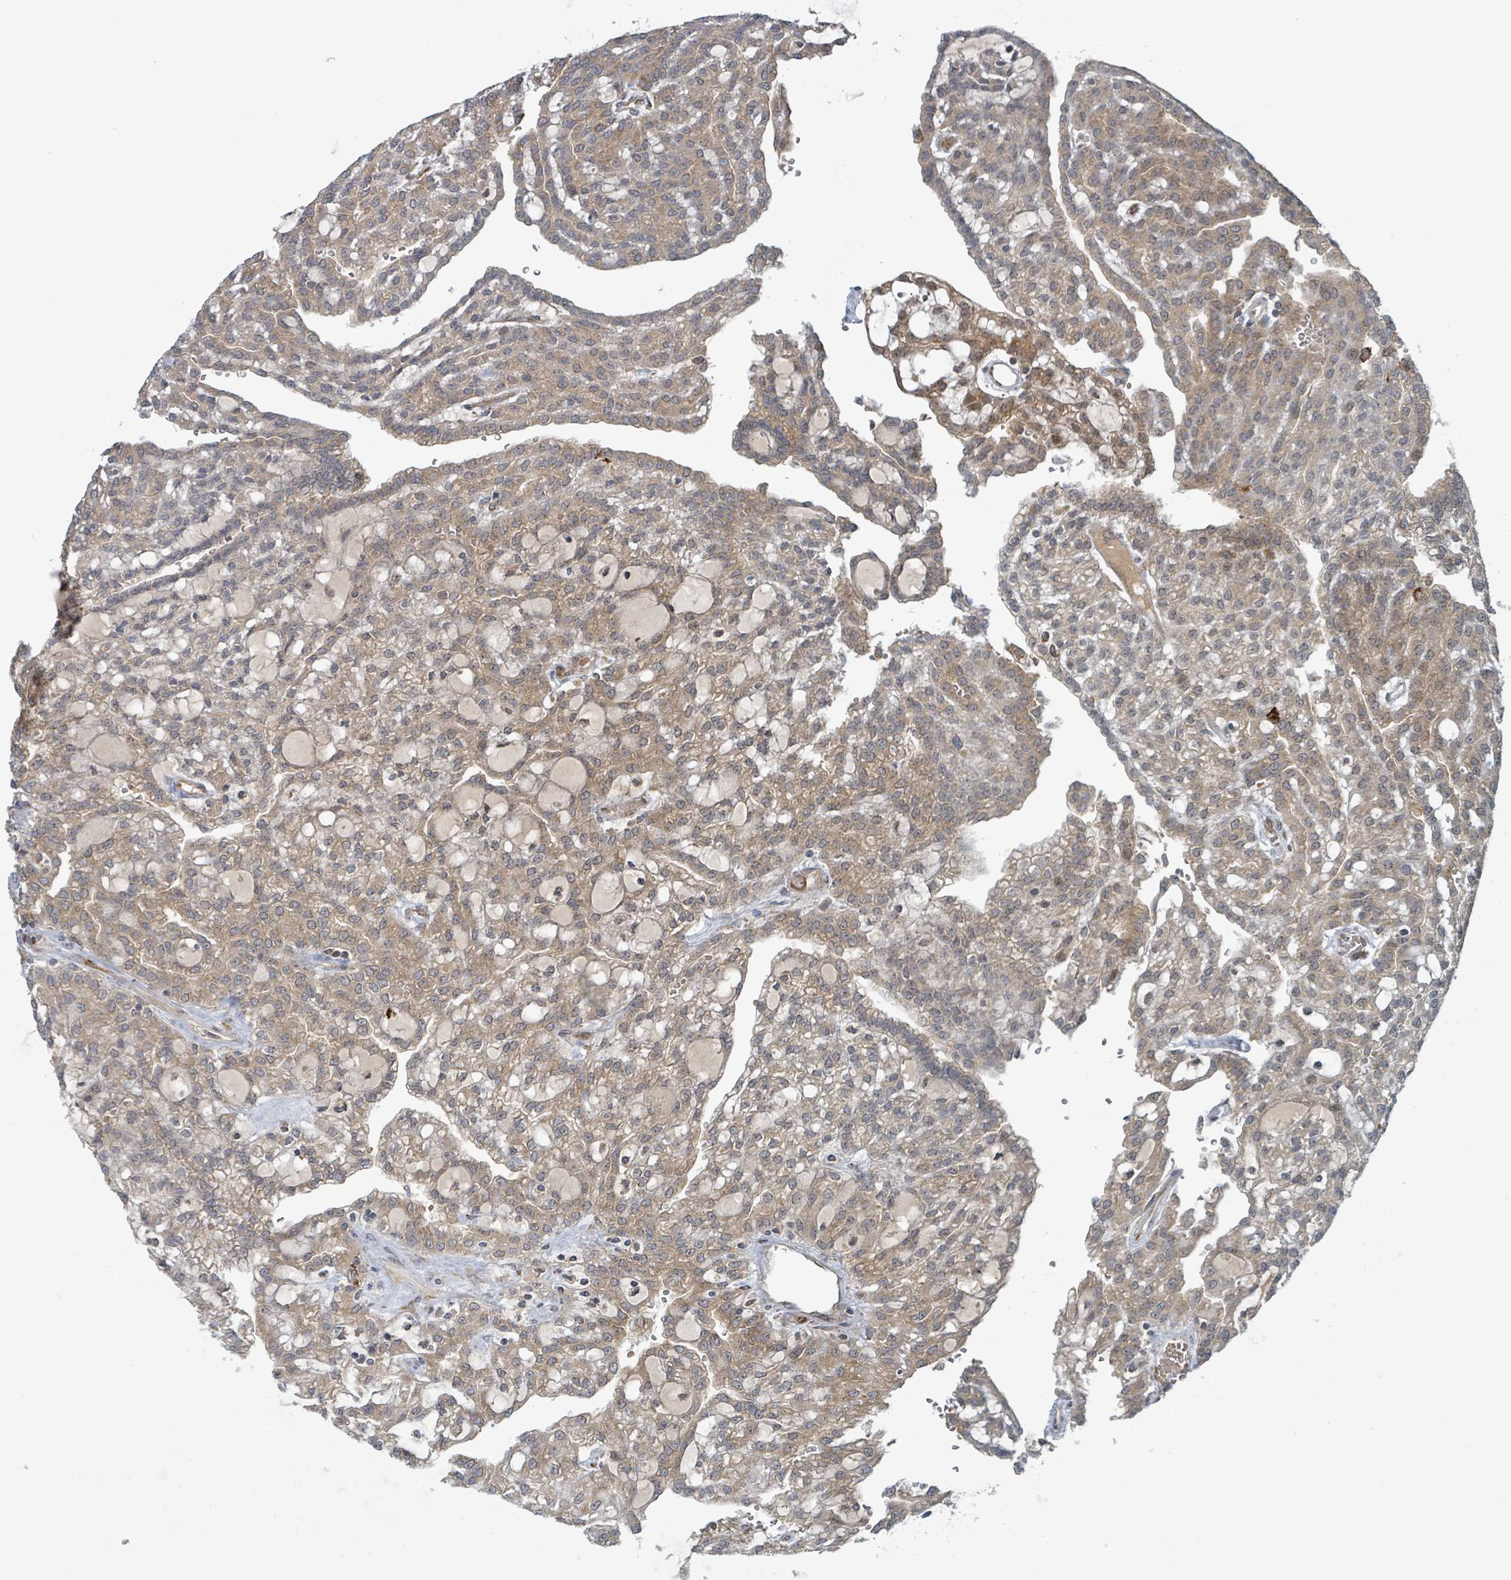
{"staining": {"intensity": "moderate", "quantity": ">75%", "location": "cytoplasmic/membranous,nuclear"}, "tissue": "renal cancer", "cell_type": "Tumor cells", "image_type": "cancer", "snomed": [{"axis": "morphology", "description": "Adenocarcinoma, NOS"}, {"axis": "topography", "description": "Kidney"}], "caption": "IHC (DAB) staining of human renal cancer reveals moderate cytoplasmic/membranous and nuclear protein expression in about >75% of tumor cells.", "gene": "OR51E1", "patient": {"sex": "male", "age": 63}}